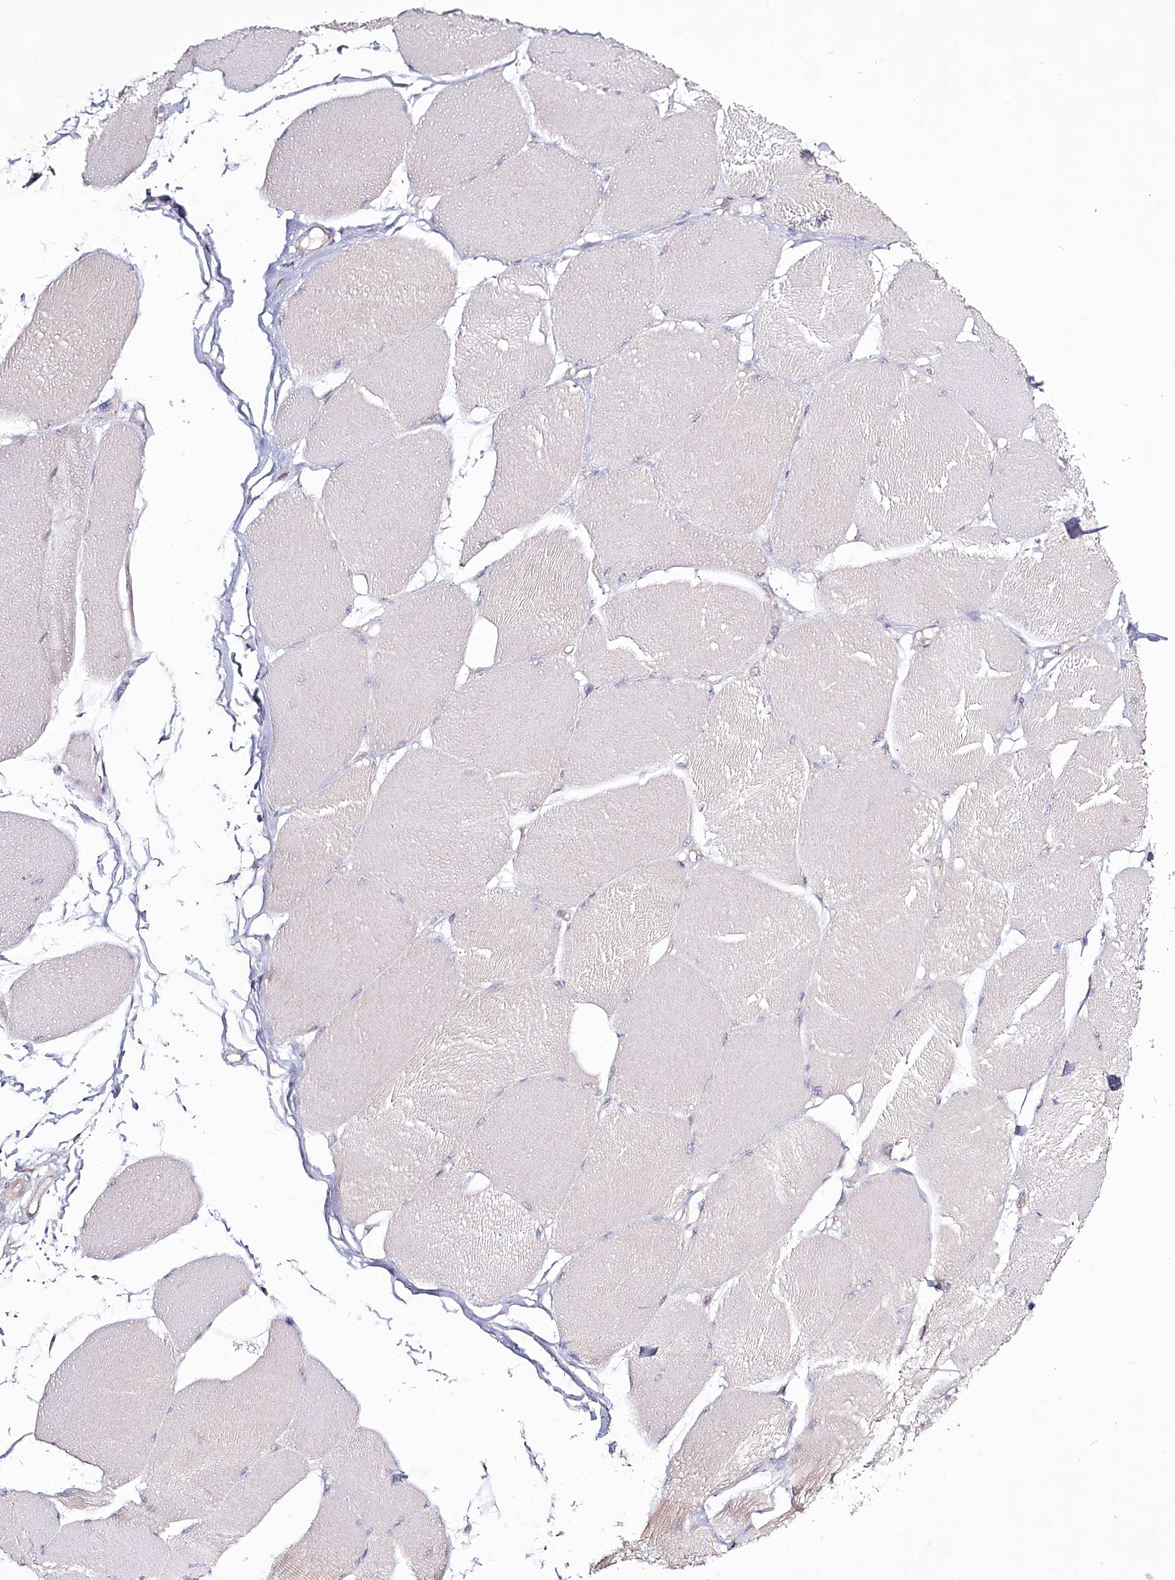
{"staining": {"intensity": "moderate", "quantity": "<25%", "location": "cytoplasmic/membranous"}, "tissue": "skeletal muscle", "cell_type": "Myocytes", "image_type": "normal", "snomed": [{"axis": "morphology", "description": "Normal tissue, NOS"}, {"axis": "topography", "description": "Skin"}, {"axis": "topography", "description": "Skeletal muscle"}], "caption": "The image exhibits staining of normal skeletal muscle, revealing moderate cytoplasmic/membranous protein positivity (brown color) within myocytes.", "gene": "SPINK13", "patient": {"sex": "male", "age": 83}}